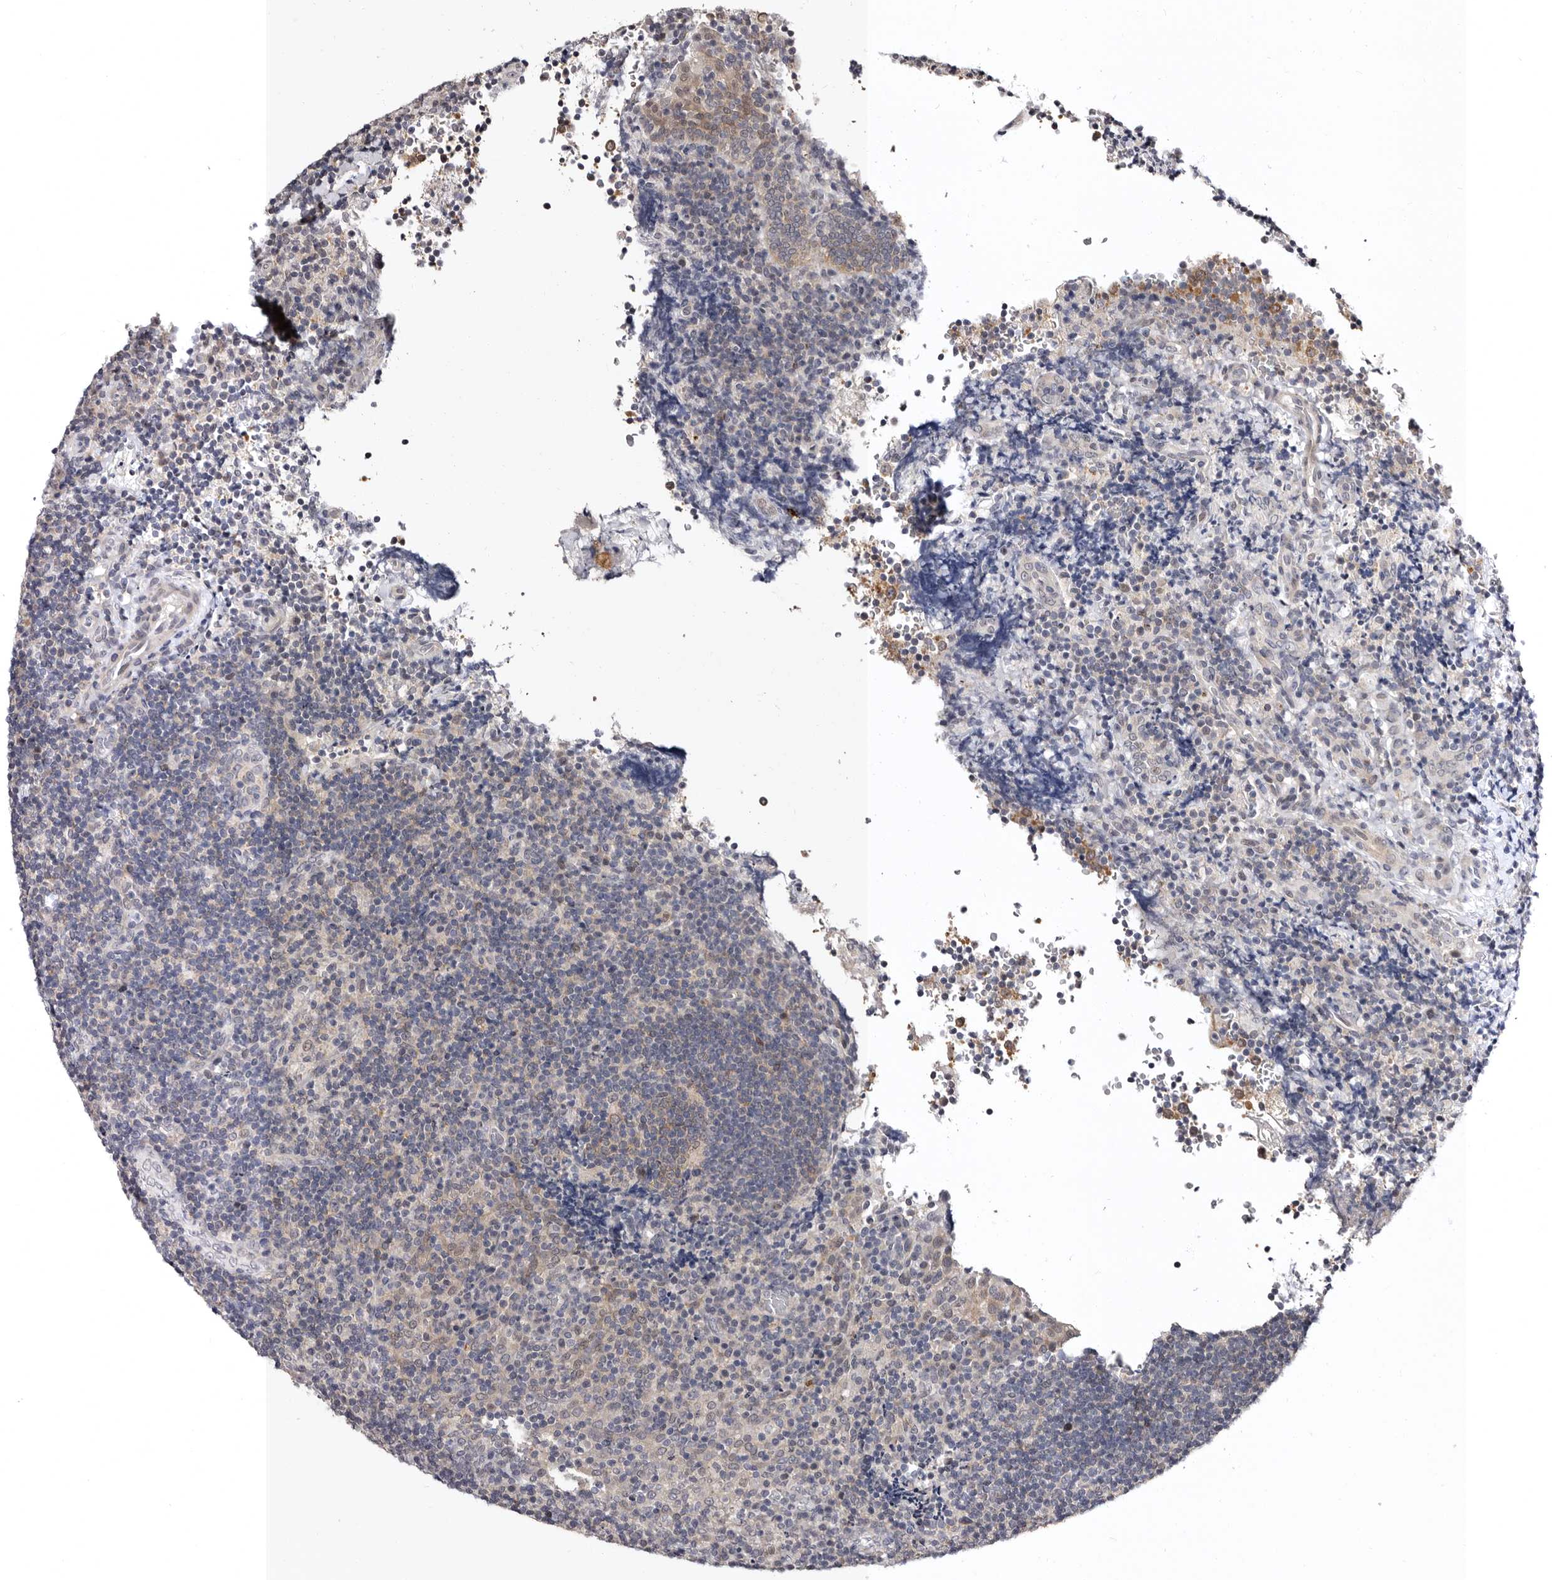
{"staining": {"intensity": "negative", "quantity": "none", "location": "none"}, "tissue": "lymphoma", "cell_type": "Tumor cells", "image_type": "cancer", "snomed": [{"axis": "morphology", "description": "Malignant lymphoma, non-Hodgkin's type, High grade"}, {"axis": "topography", "description": "Tonsil"}], "caption": "High magnification brightfield microscopy of lymphoma stained with DAB (brown) and counterstained with hematoxylin (blue): tumor cells show no significant staining.", "gene": "PHF20L1", "patient": {"sex": "female", "age": 36}}